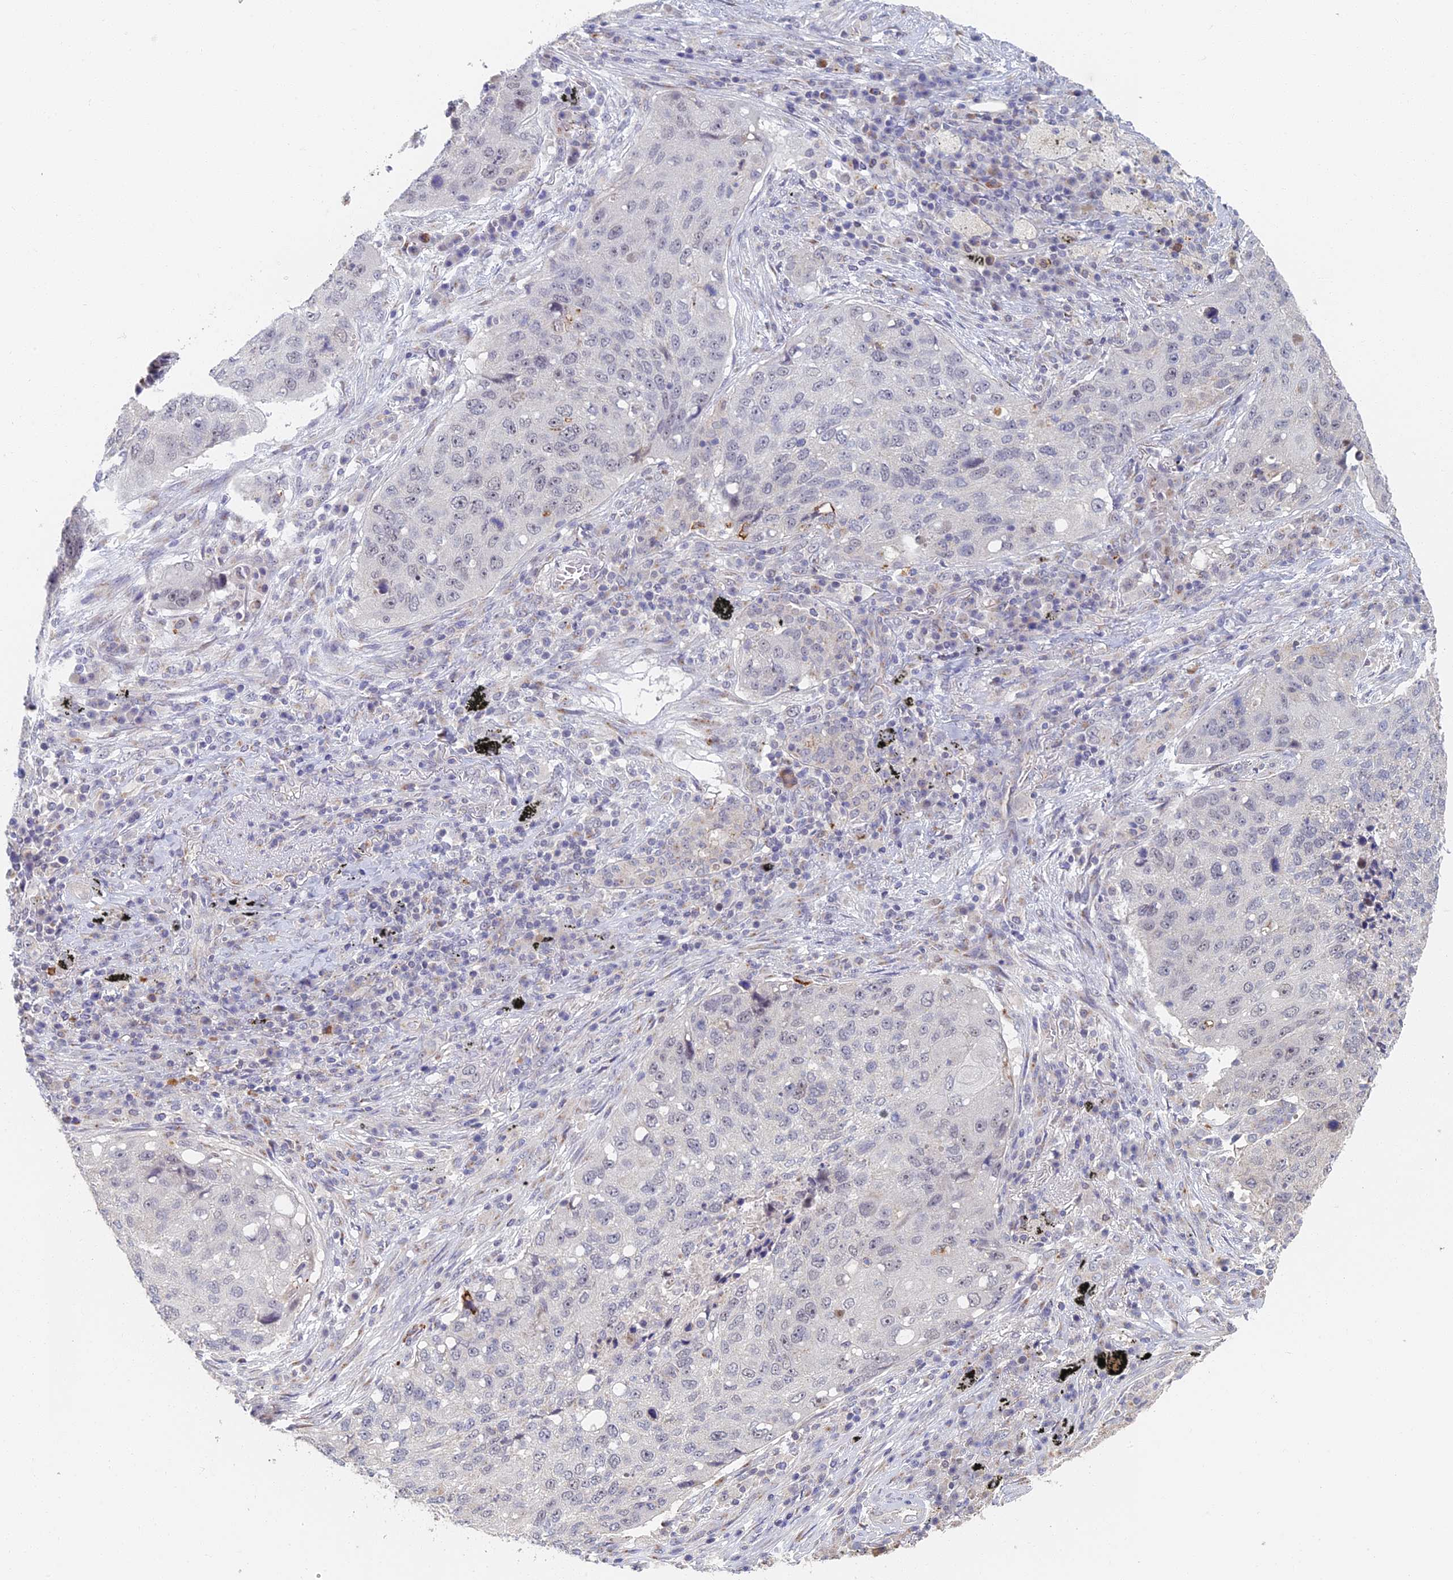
{"staining": {"intensity": "negative", "quantity": "none", "location": "none"}, "tissue": "lung cancer", "cell_type": "Tumor cells", "image_type": "cancer", "snomed": [{"axis": "morphology", "description": "Squamous cell carcinoma, NOS"}, {"axis": "topography", "description": "Lung"}], "caption": "Tumor cells show no significant staining in squamous cell carcinoma (lung).", "gene": "GPATCH1", "patient": {"sex": "female", "age": 63}}